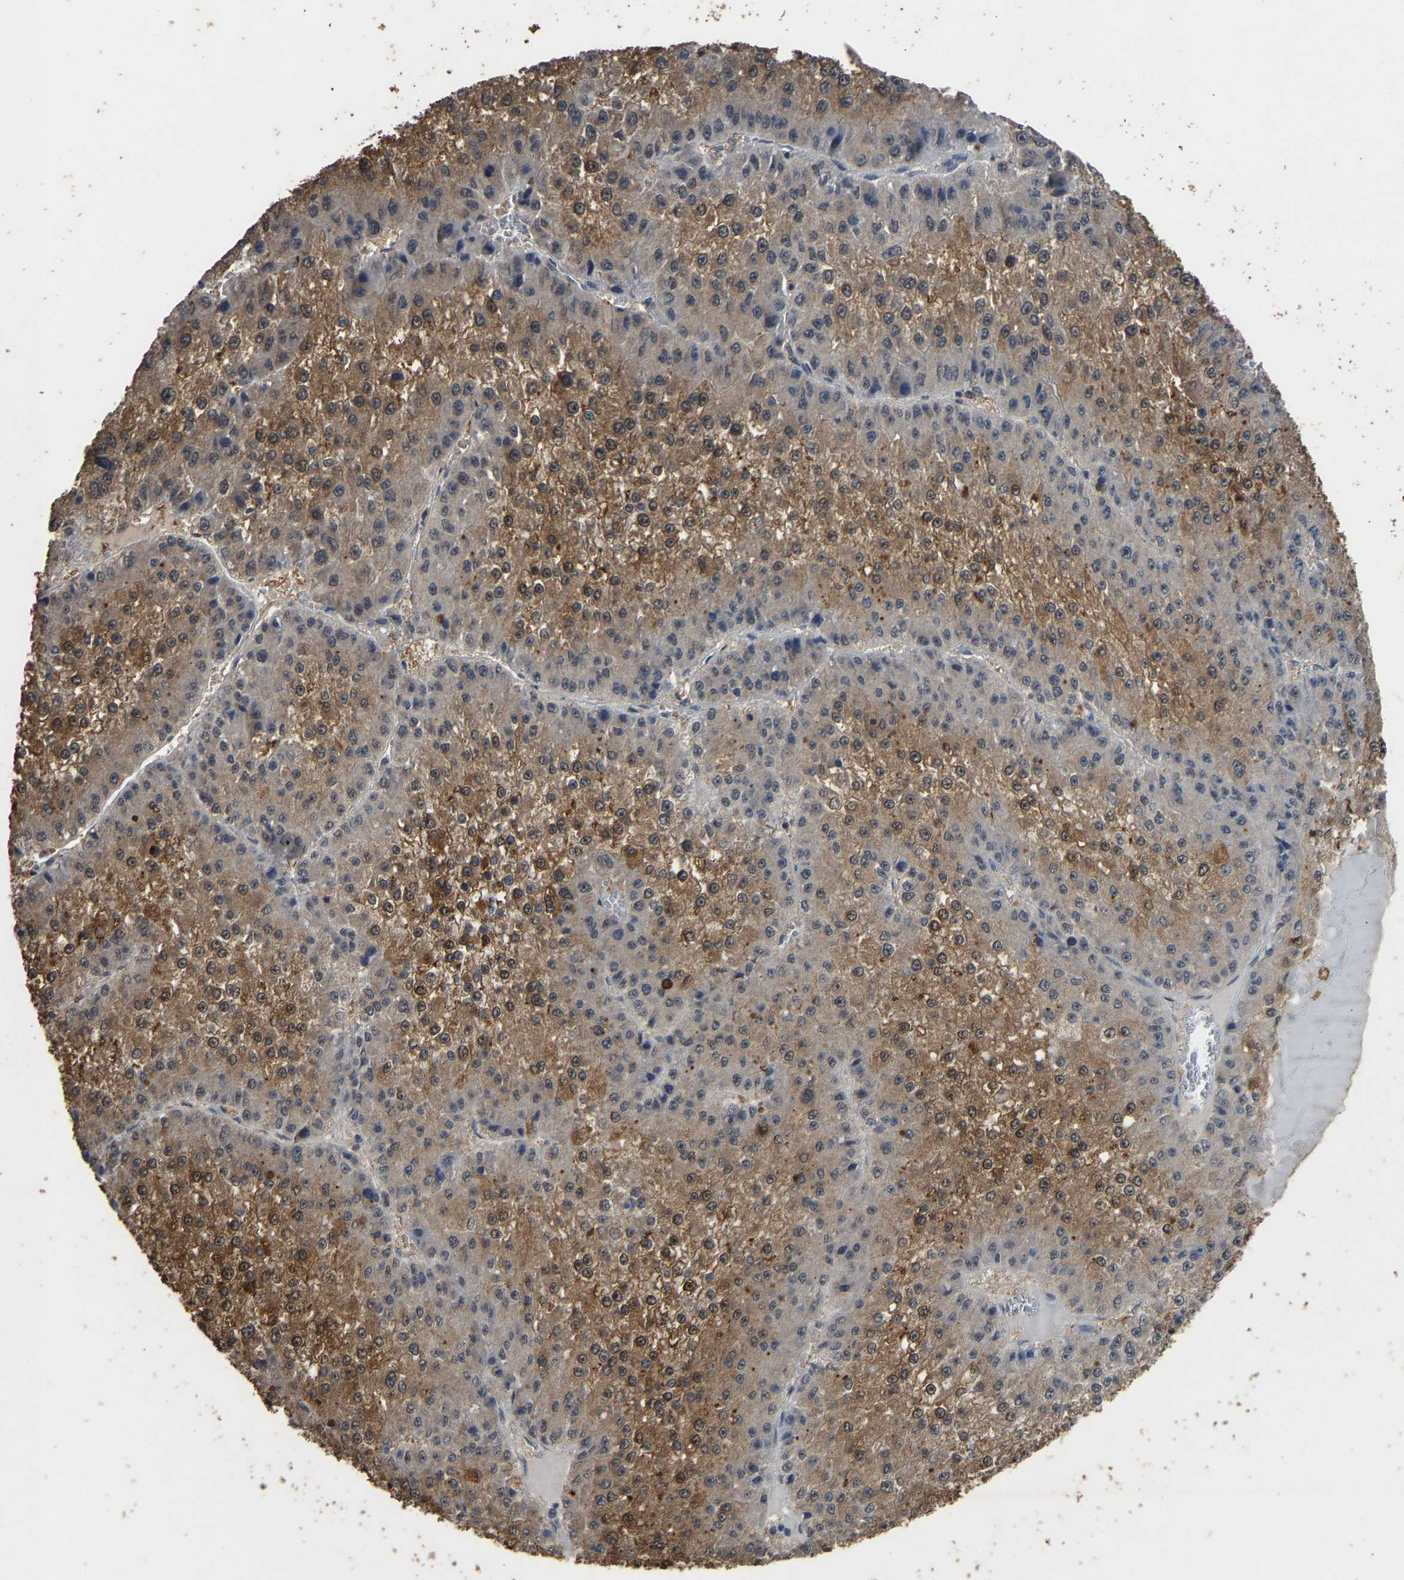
{"staining": {"intensity": "moderate", "quantity": "25%-75%", "location": "cytoplasmic/membranous,nuclear"}, "tissue": "liver cancer", "cell_type": "Tumor cells", "image_type": "cancer", "snomed": [{"axis": "morphology", "description": "Carcinoma, Hepatocellular, NOS"}, {"axis": "topography", "description": "Liver"}], "caption": "Moderate cytoplasmic/membranous and nuclear protein expression is present in about 25%-75% of tumor cells in liver cancer (hepatocellular carcinoma). (brown staining indicates protein expression, while blue staining denotes nuclei).", "gene": "CIDEC", "patient": {"sex": "female", "age": 73}}